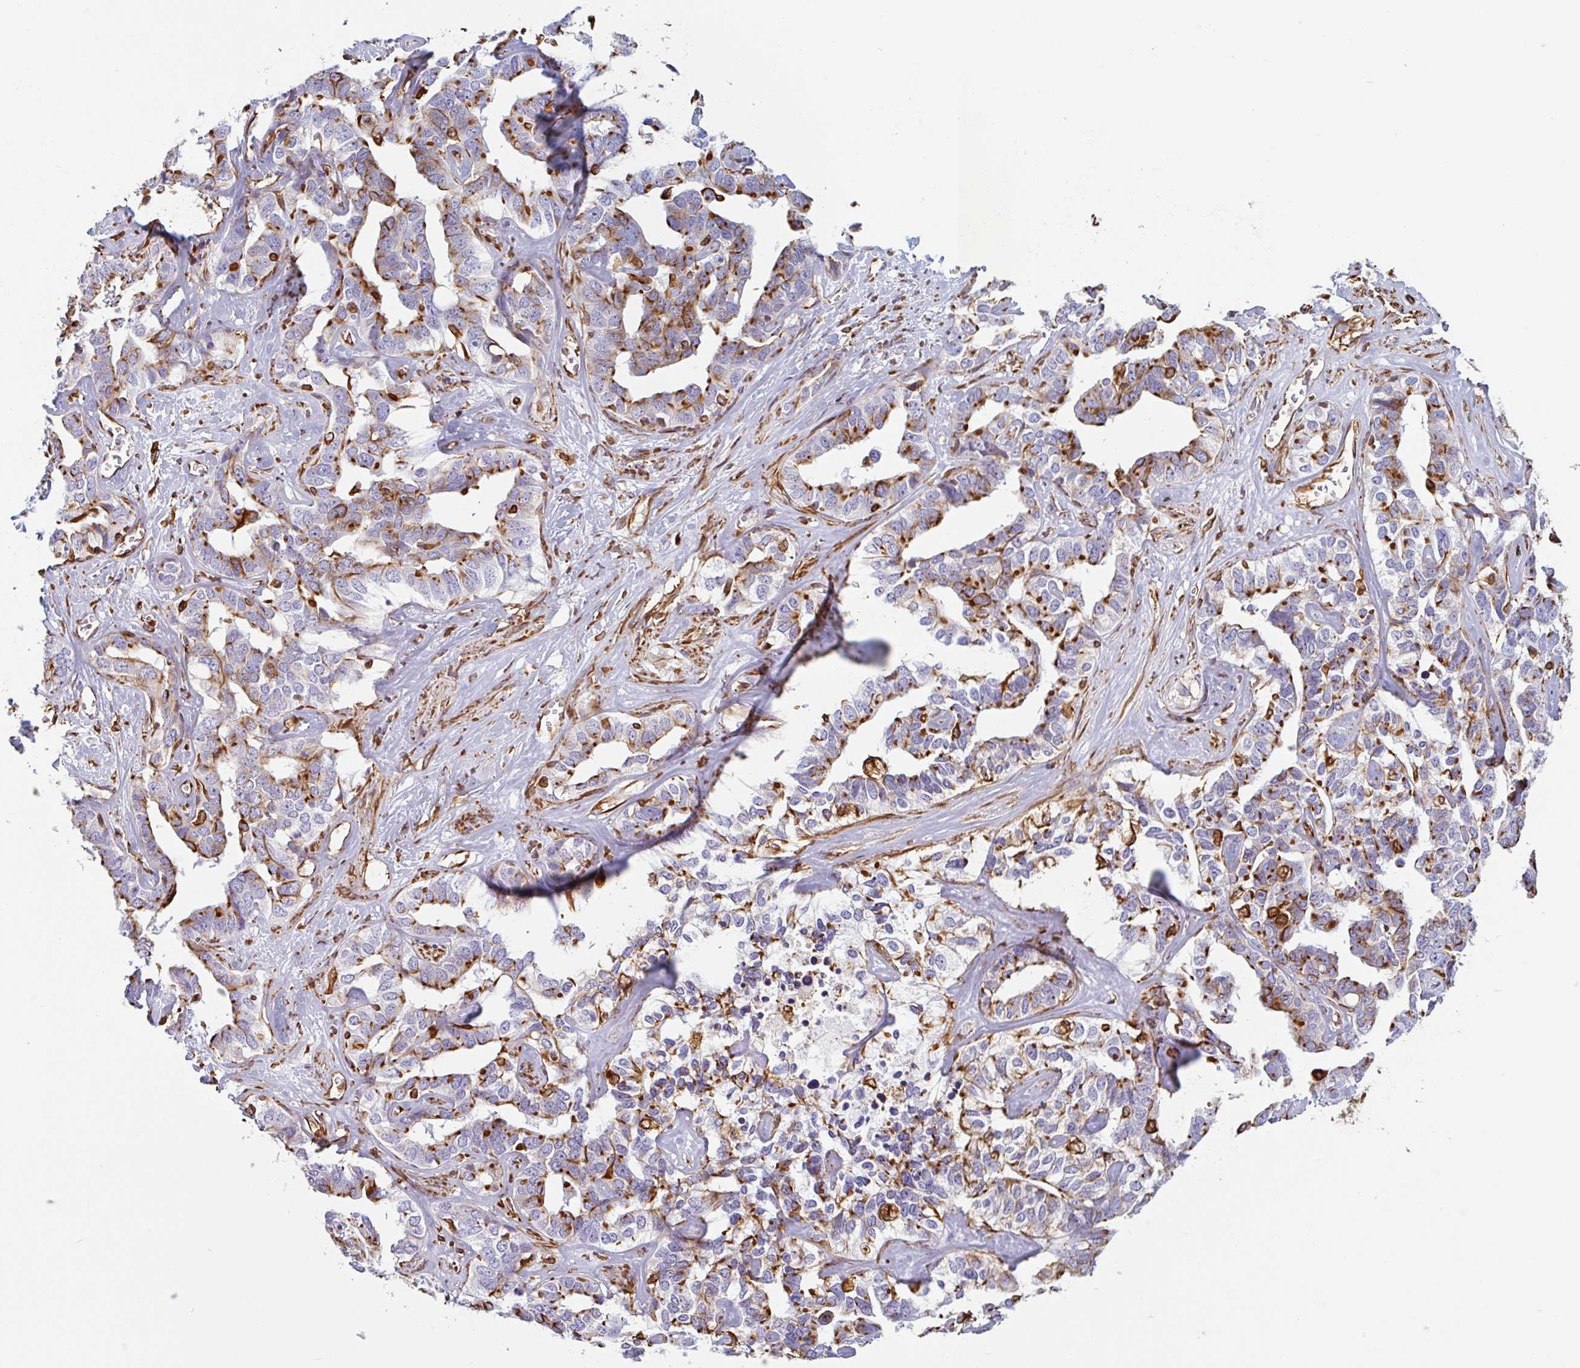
{"staining": {"intensity": "strong", "quantity": "25%-75%", "location": "cytoplasmic/membranous"}, "tissue": "liver cancer", "cell_type": "Tumor cells", "image_type": "cancer", "snomed": [{"axis": "morphology", "description": "Cholangiocarcinoma"}, {"axis": "topography", "description": "Liver"}], "caption": "Brown immunohistochemical staining in human liver cancer shows strong cytoplasmic/membranous expression in about 25%-75% of tumor cells. (brown staining indicates protein expression, while blue staining denotes nuclei).", "gene": "PPFIA1", "patient": {"sex": "male", "age": 59}}